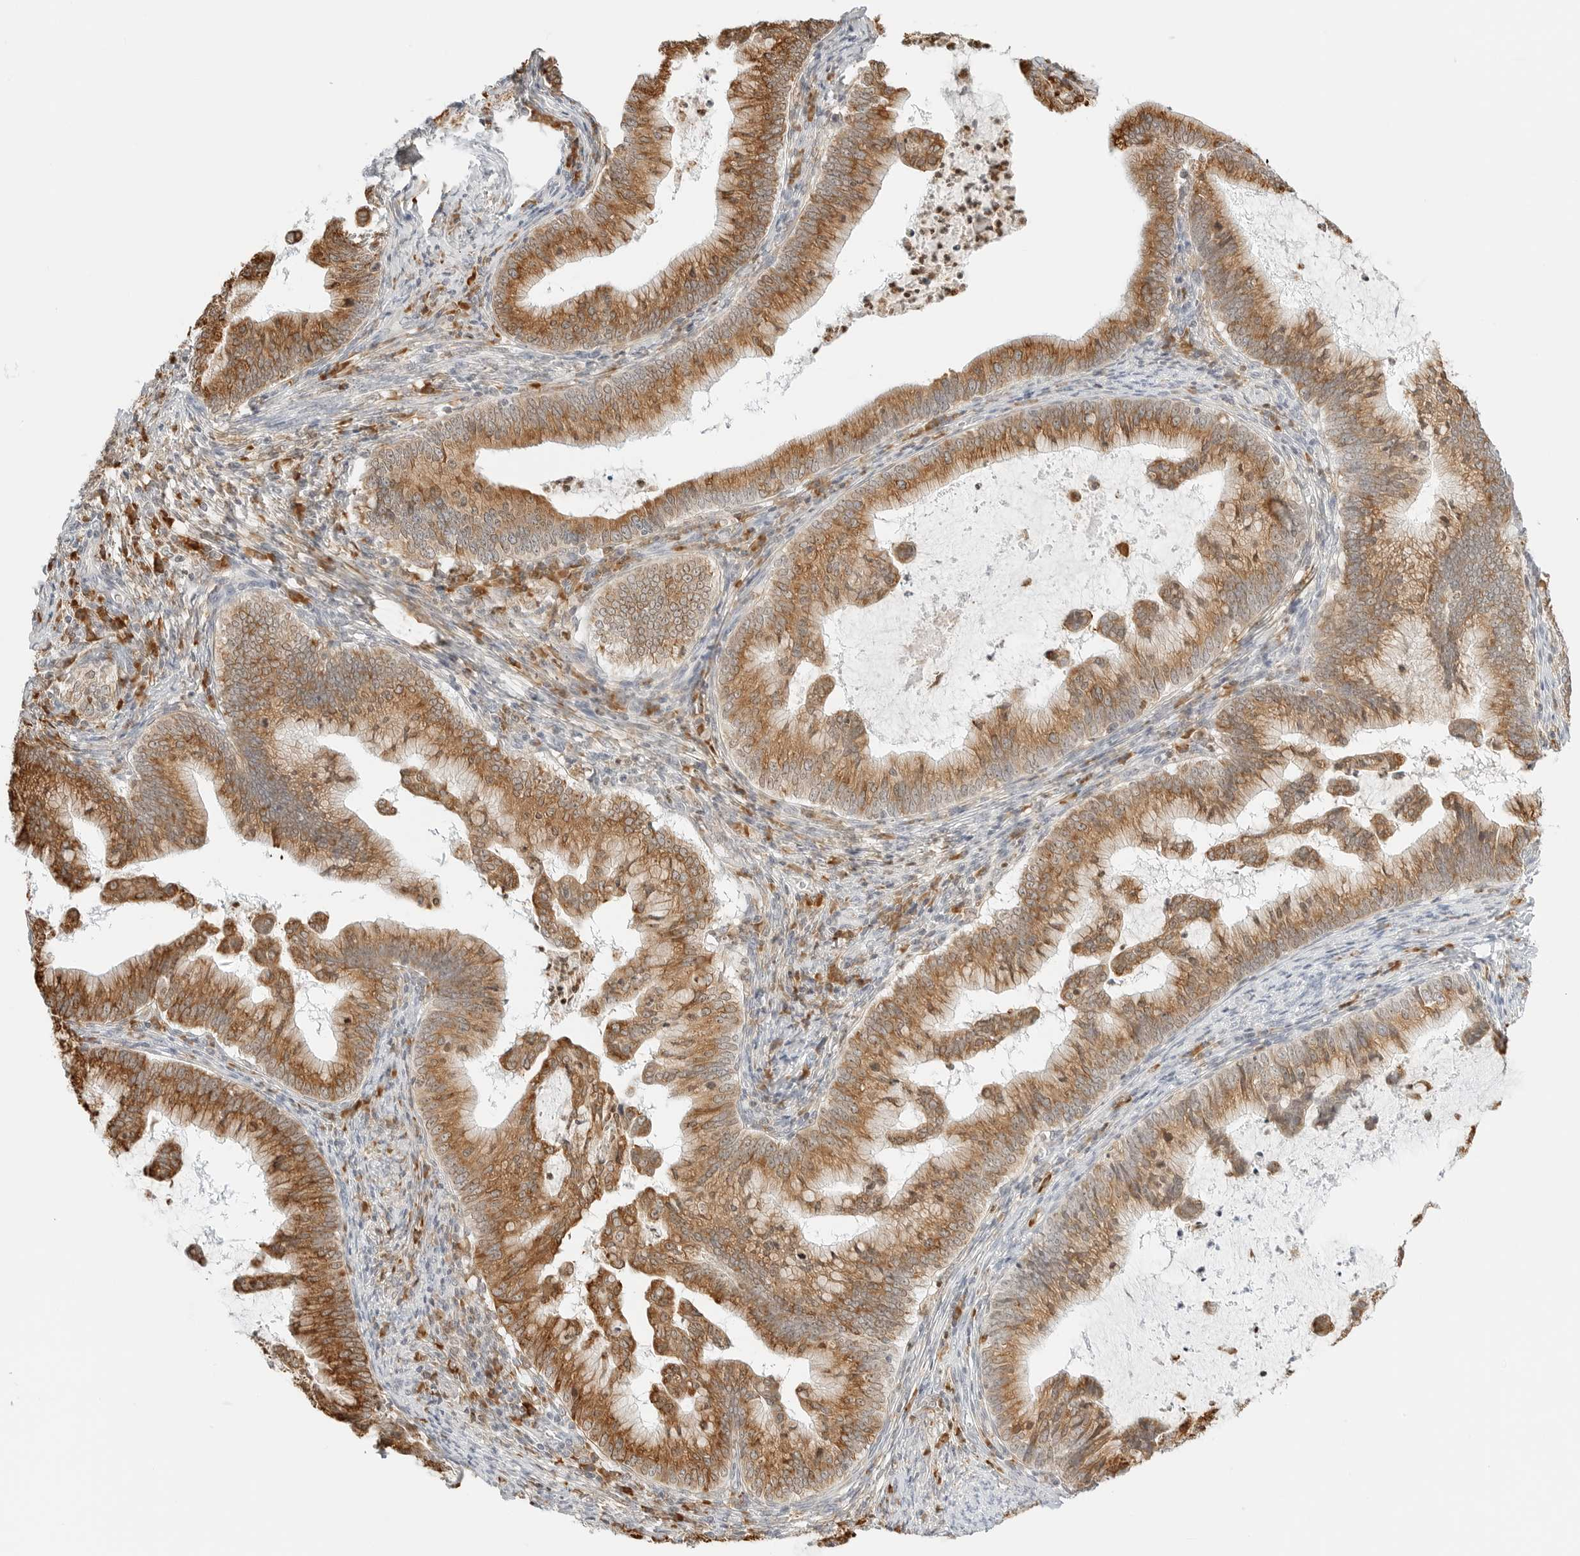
{"staining": {"intensity": "moderate", "quantity": ">75%", "location": "cytoplasmic/membranous"}, "tissue": "cervical cancer", "cell_type": "Tumor cells", "image_type": "cancer", "snomed": [{"axis": "morphology", "description": "Adenocarcinoma, NOS"}, {"axis": "topography", "description": "Cervix"}], "caption": "A brown stain highlights moderate cytoplasmic/membranous staining of a protein in human cervical adenocarcinoma tumor cells. (DAB IHC with brightfield microscopy, high magnification).", "gene": "THEM4", "patient": {"sex": "female", "age": 36}}